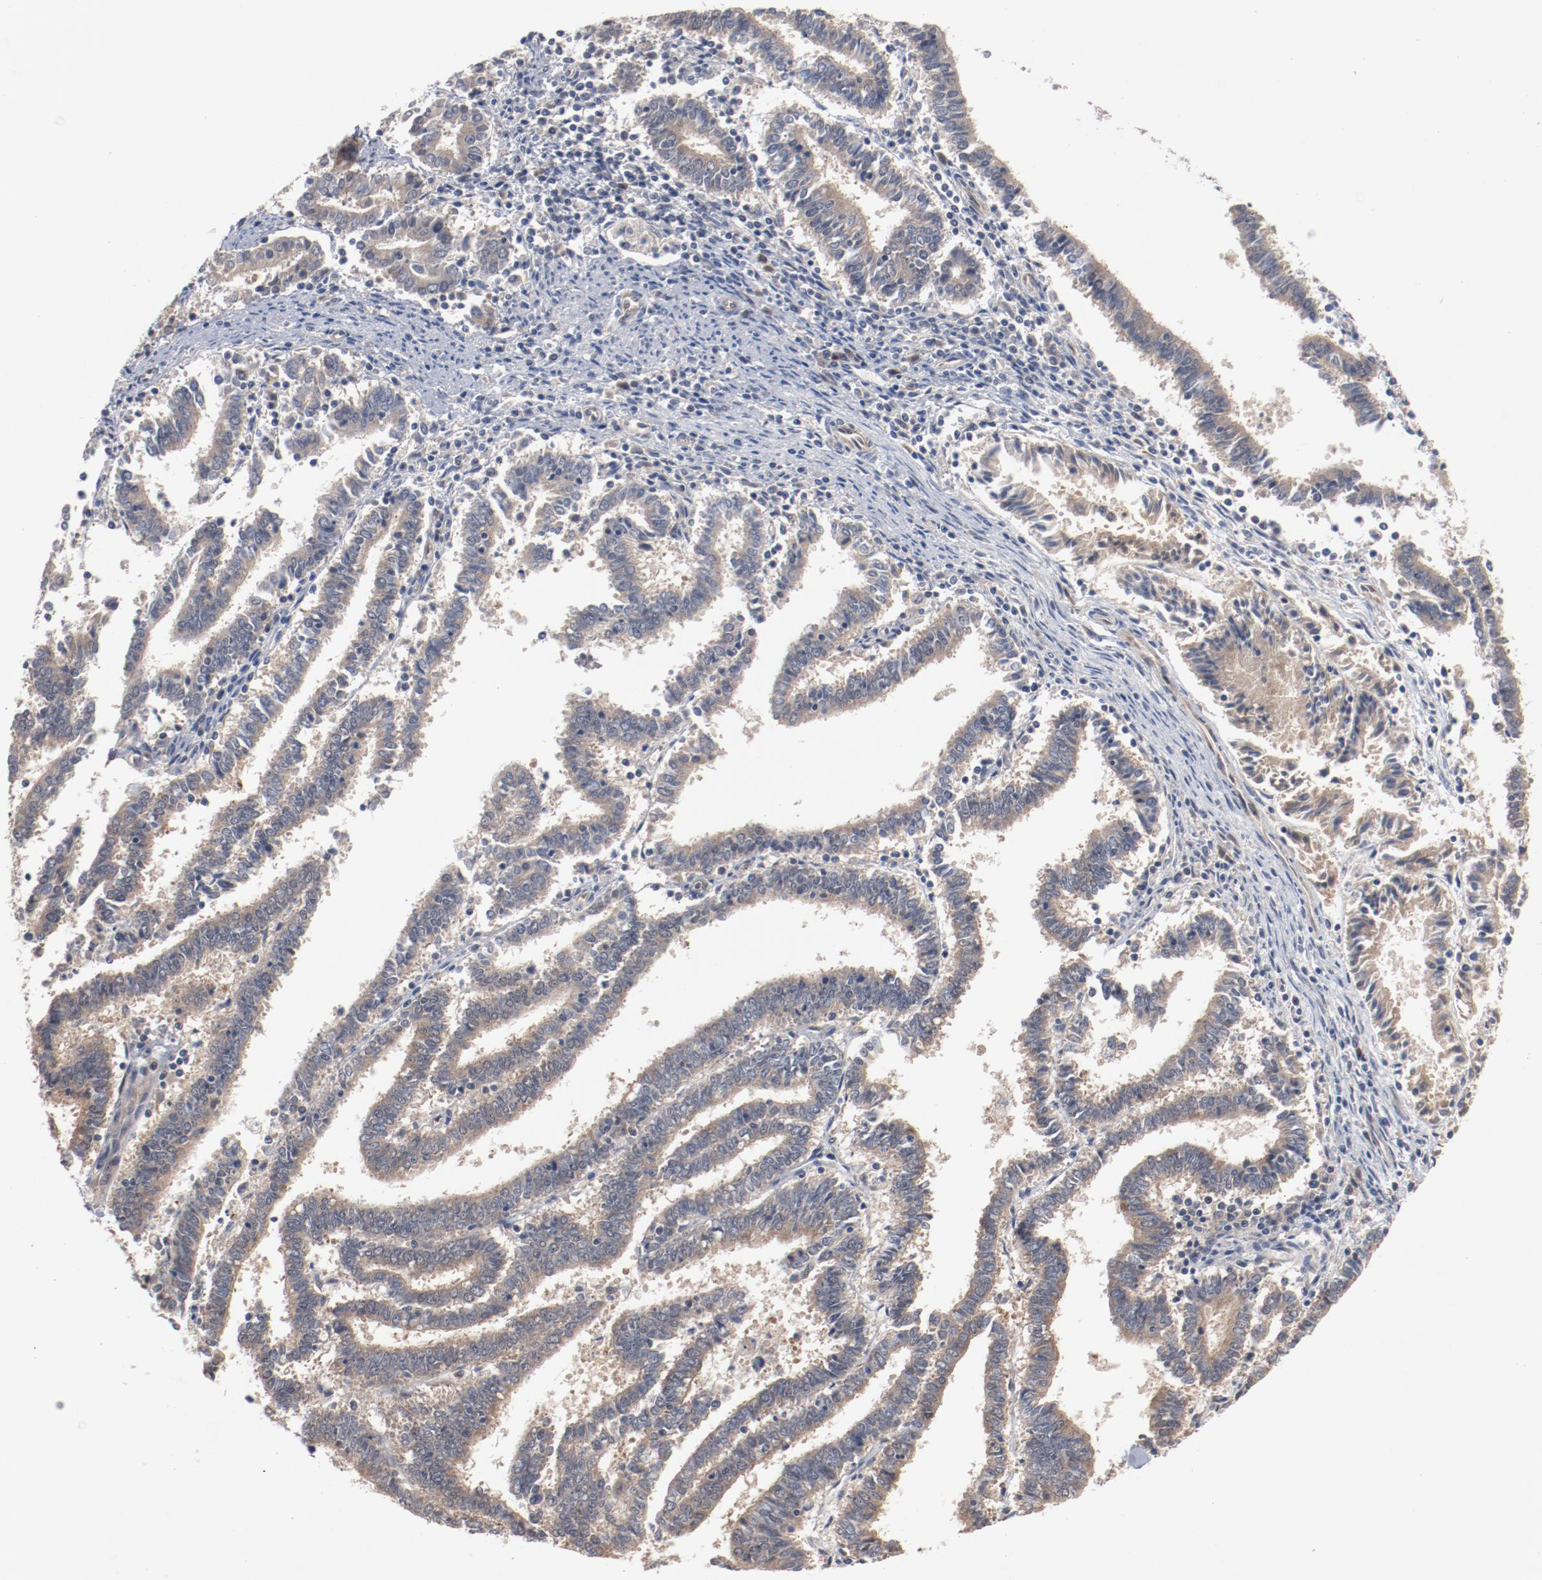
{"staining": {"intensity": "moderate", "quantity": ">75%", "location": "cytoplasmic/membranous"}, "tissue": "endometrial cancer", "cell_type": "Tumor cells", "image_type": "cancer", "snomed": [{"axis": "morphology", "description": "Adenocarcinoma, NOS"}, {"axis": "topography", "description": "Uterus"}], "caption": "The photomicrograph shows staining of endometrial adenocarcinoma, revealing moderate cytoplasmic/membranous protein positivity (brown color) within tumor cells.", "gene": "RNASE11", "patient": {"sex": "female", "age": 83}}